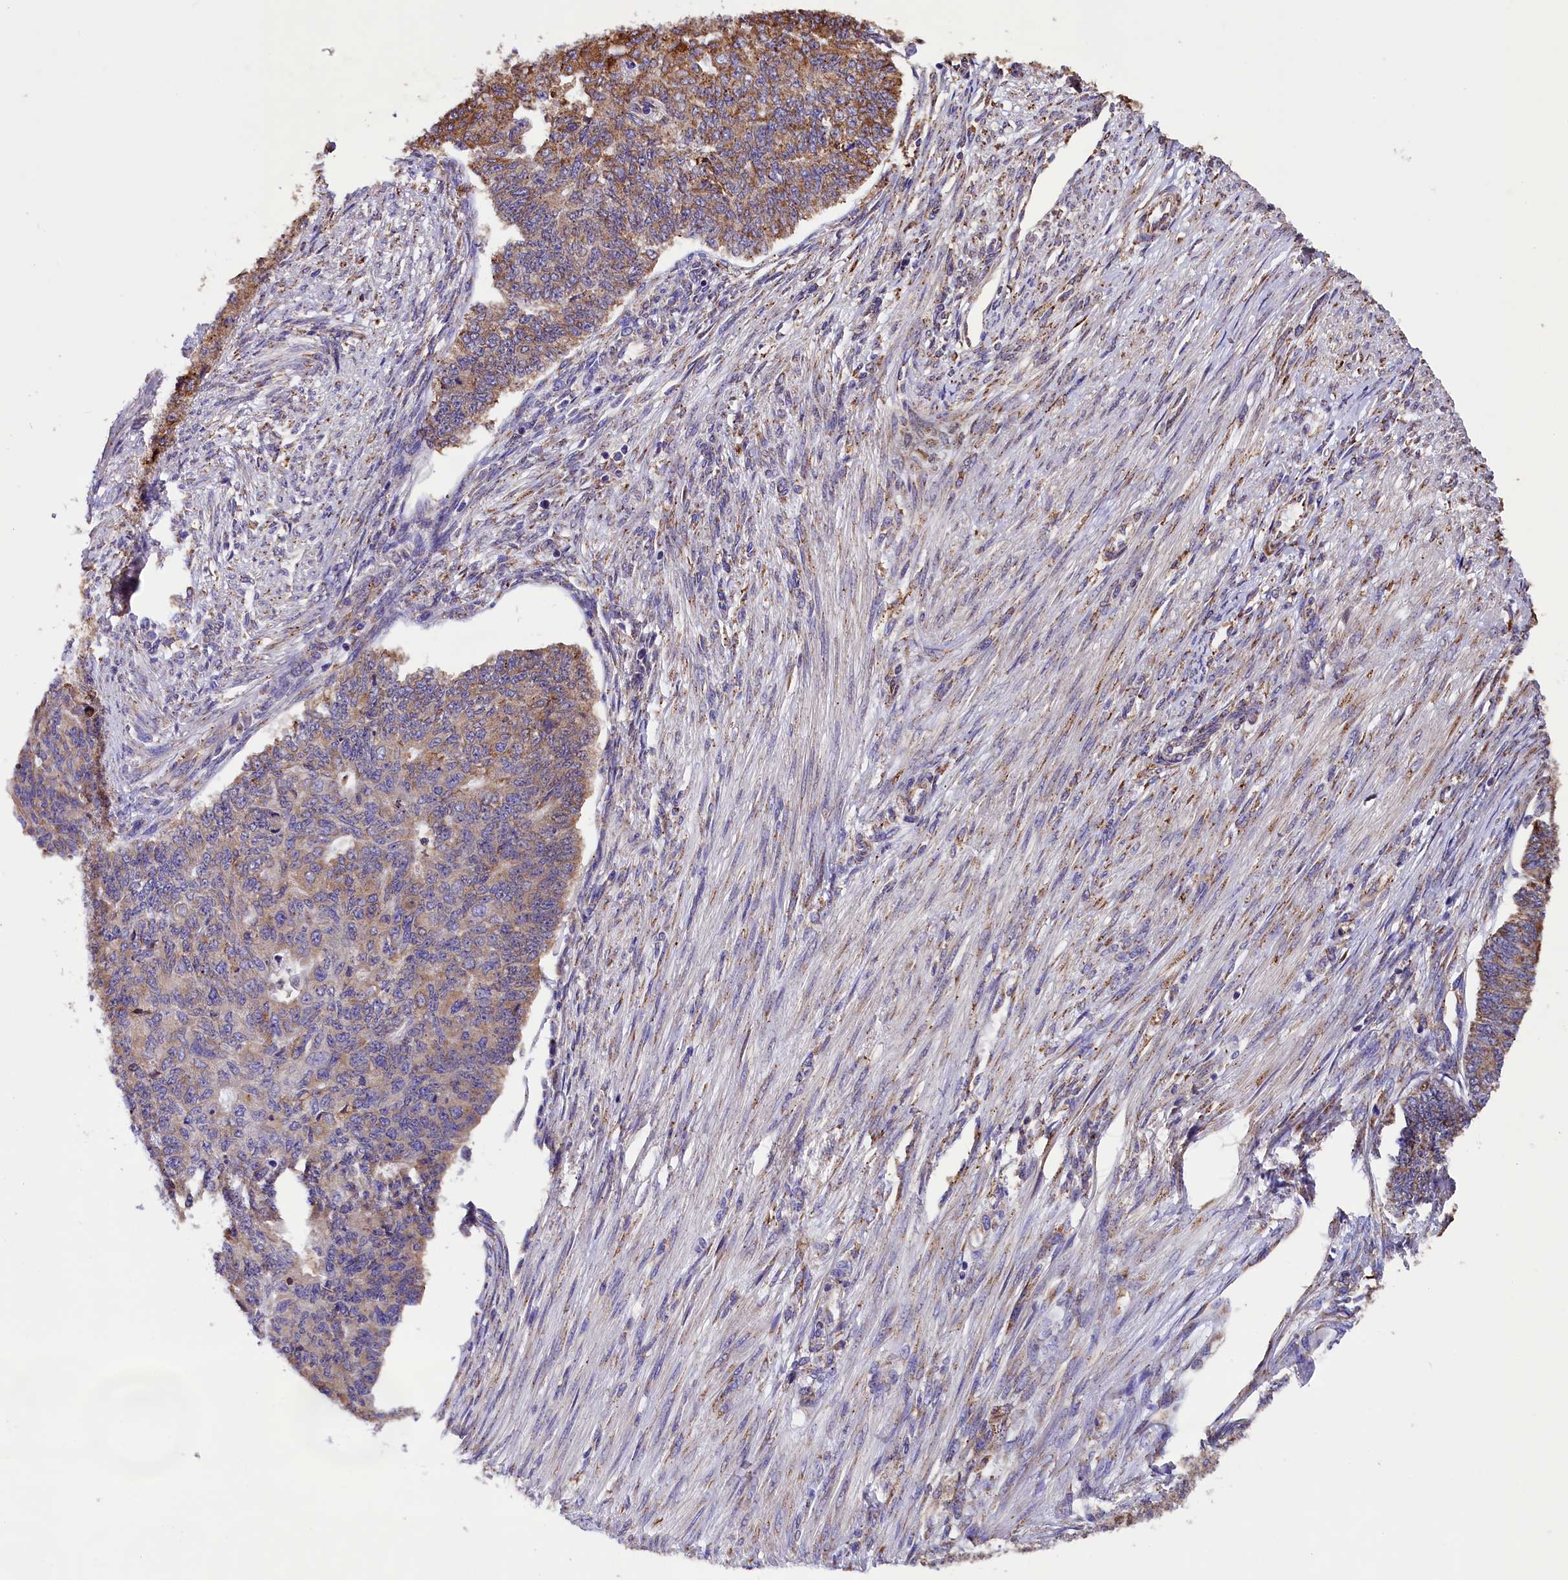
{"staining": {"intensity": "moderate", "quantity": "<25%", "location": "cytoplasmic/membranous"}, "tissue": "endometrial cancer", "cell_type": "Tumor cells", "image_type": "cancer", "snomed": [{"axis": "morphology", "description": "Adenocarcinoma, NOS"}, {"axis": "topography", "description": "Endometrium"}], "caption": "Tumor cells show moderate cytoplasmic/membranous staining in approximately <25% of cells in adenocarcinoma (endometrial).", "gene": "CAPS2", "patient": {"sex": "female", "age": 32}}